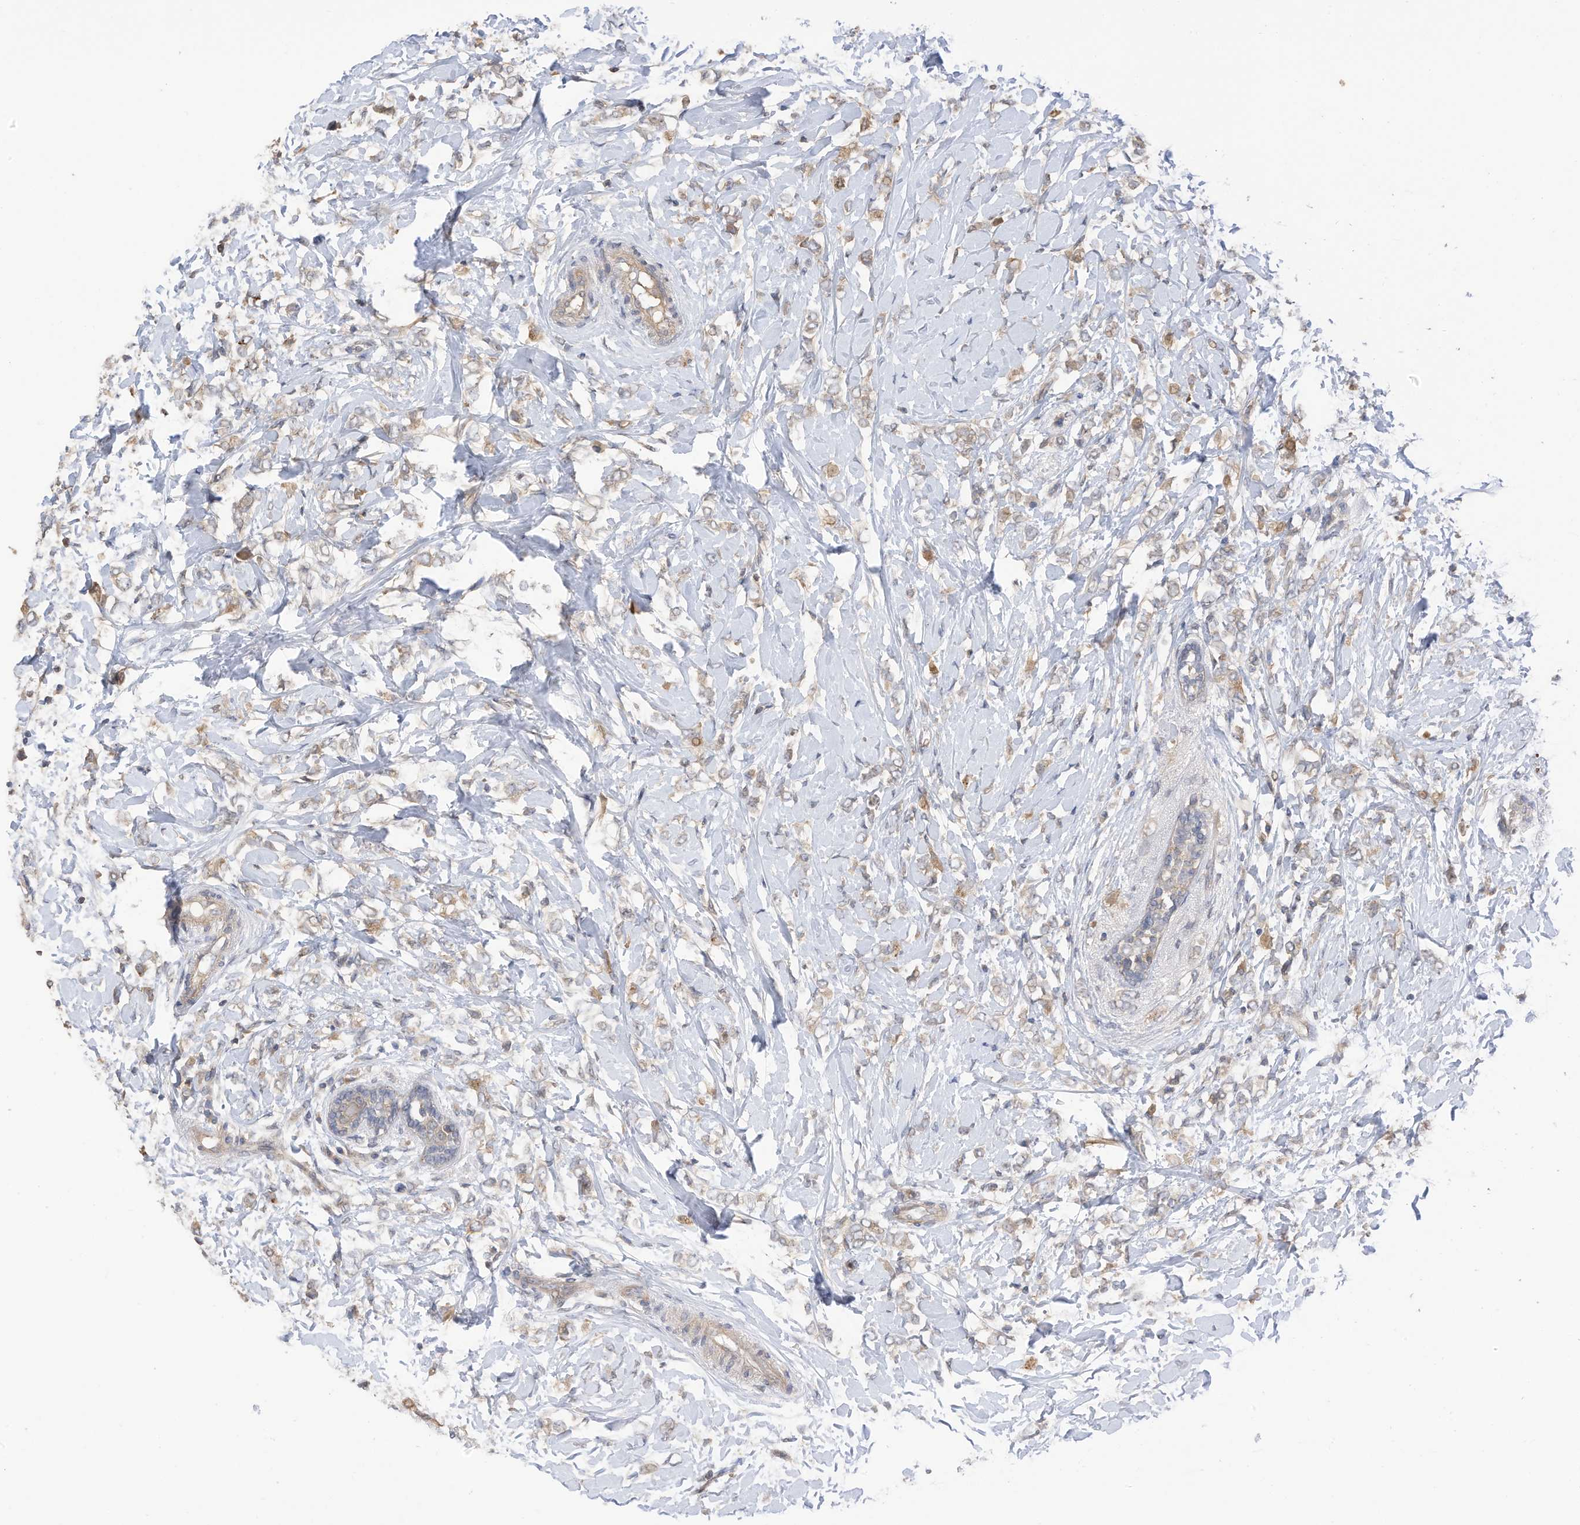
{"staining": {"intensity": "moderate", "quantity": "25%-75%", "location": "cytoplasmic/membranous"}, "tissue": "breast cancer", "cell_type": "Tumor cells", "image_type": "cancer", "snomed": [{"axis": "morphology", "description": "Normal tissue, NOS"}, {"axis": "morphology", "description": "Lobular carcinoma"}, {"axis": "topography", "description": "Breast"}], "caption": "Lobular carcinoma (breast) stained with a protein marker shows moderate staining in tumor cells.", "gene": "REC8", "patient": {"sex": "female", "age": 47}}